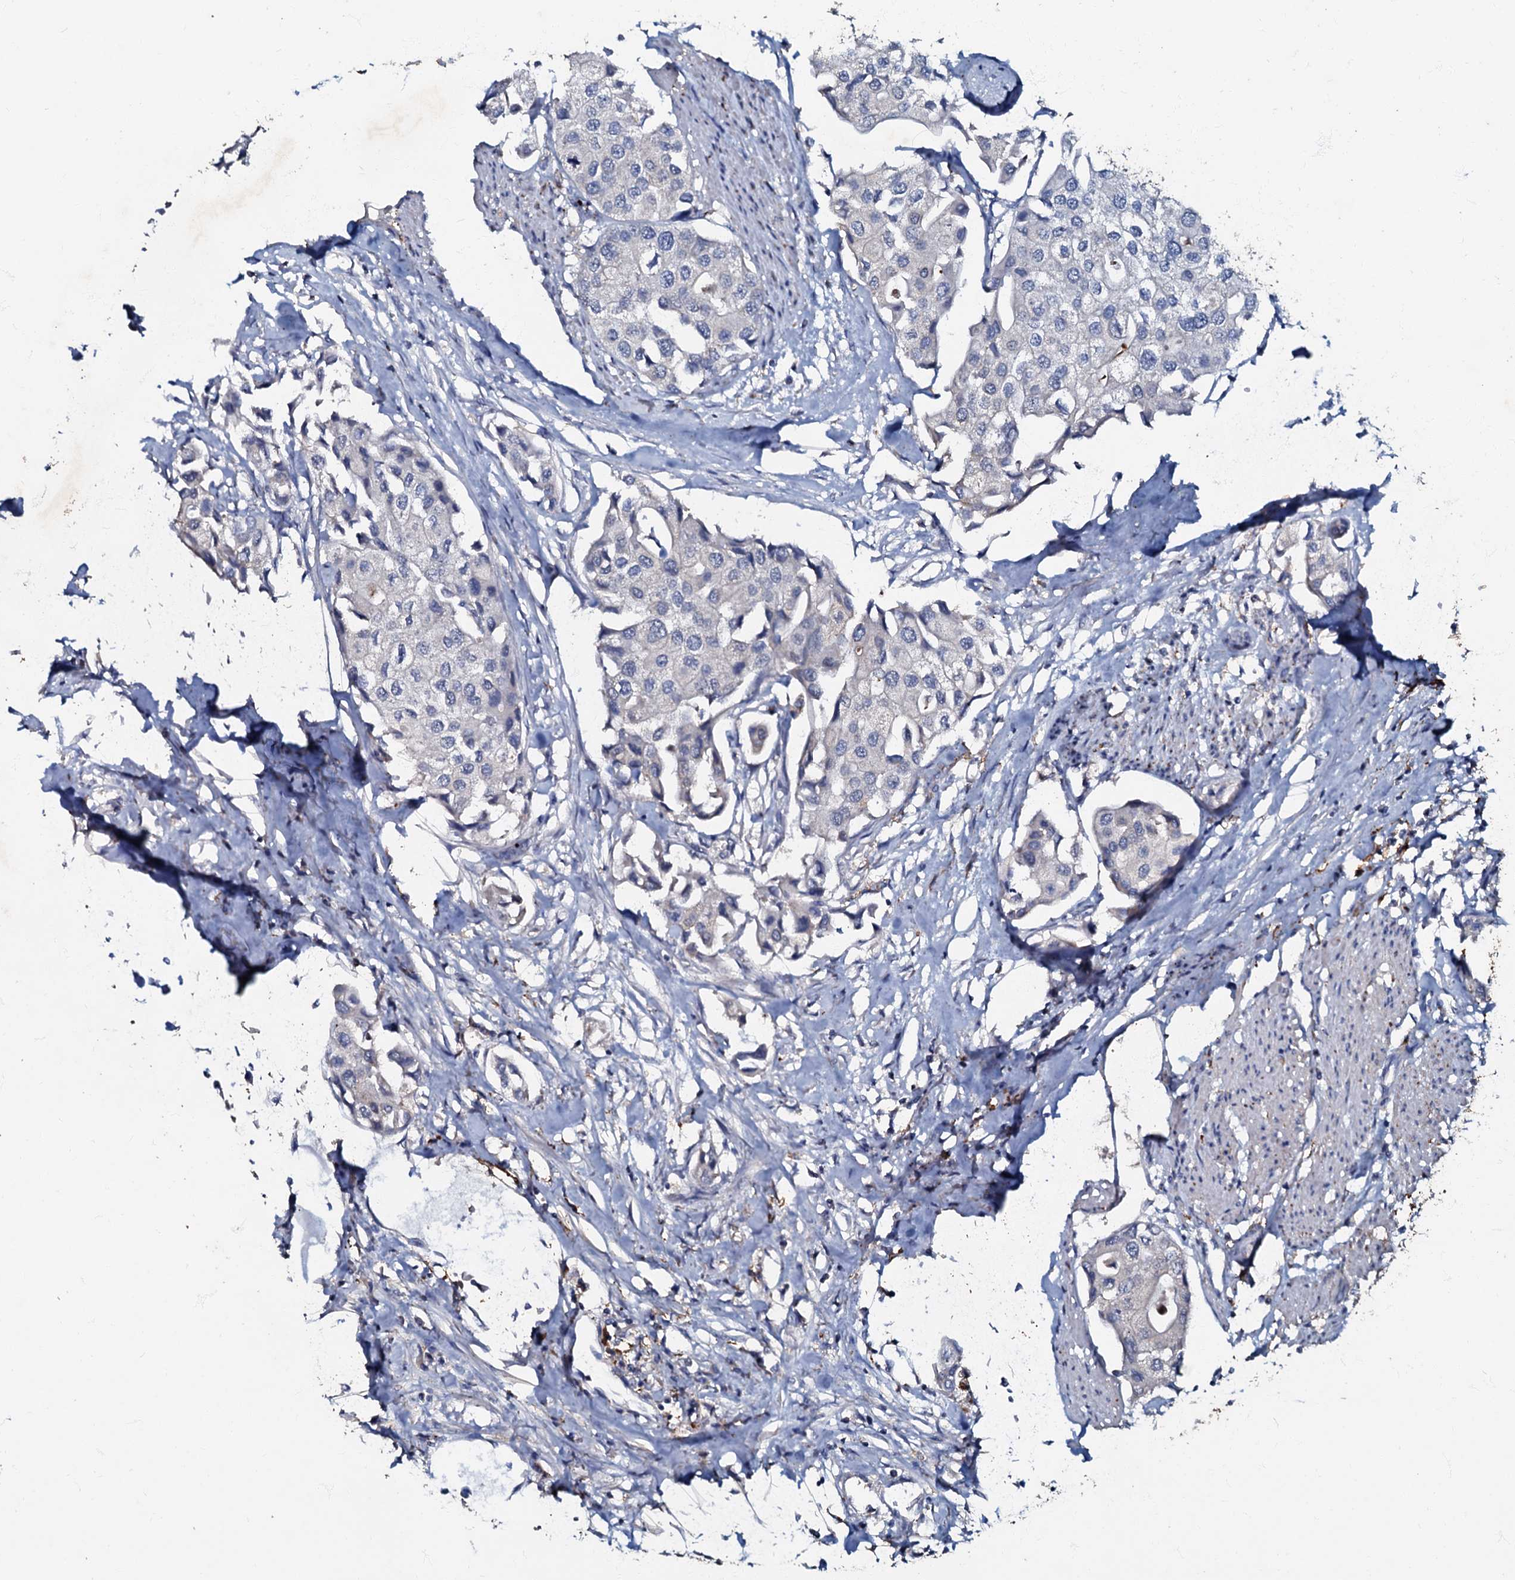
{"staining": {"intensity": "negative", "quantity": "none", "location": "none"}, "tissue": "urothelial cancer", "cell_type": "Tumor cells", "image_type": "cancer", "snomed": [{"axis": "morphology", "description": "Urothelial carcinoma, High grade"}, {"axis": "topography", "description": "Urinary bladder"}], "caption": "IHC photomicrograph of neoplastic tissue: urothelial cancer stained with DAB (3,3'-diaminobenzidine) demonstrates no significant protein expression in tumor cells.", "gene": "MANSC4", "patient": {"sex": "male", "age": 64}}